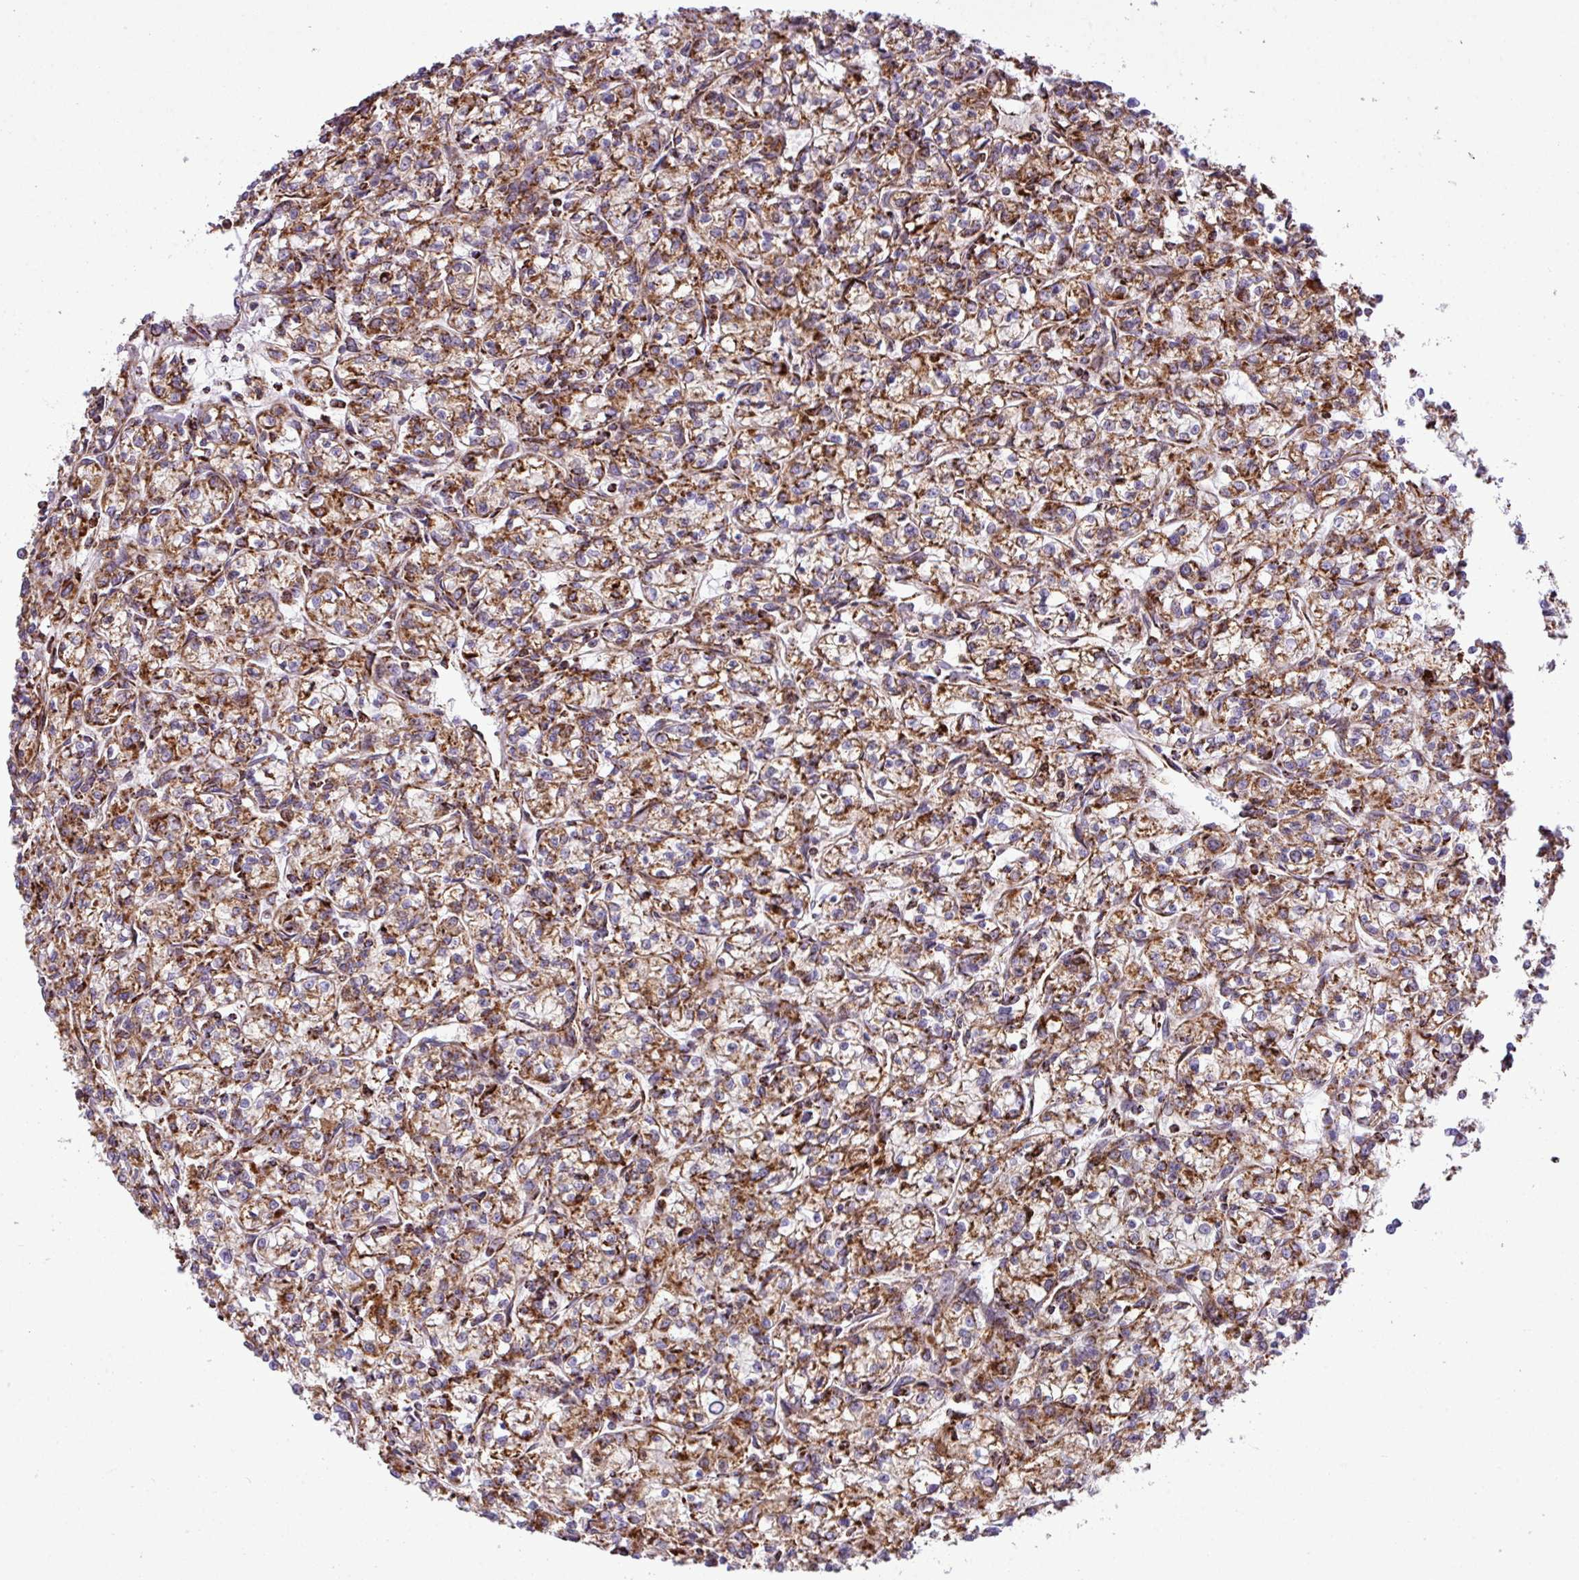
{"staining": {"intensity": "strong", "quantity": ">75%", "location": "cytoplasmic/membranous"}, "tissue": "renal cancer", "cell_type": "Tumor cells", "image_type": "cancer", "snomed": [{"axis": "morphology", "description": "Adenocarcinoma, NOS"}, {"axis": "topography", "description": "Kidney"}], "caption": "Human renal cancer (adenocarcinoma) stained for a protein (brown) exhibits strong cytoplasmic/membranous positive positivity in about >75% of tumor cells.", "gene": "ZNF569", "patient": {"sex": "female", "age": 59}}